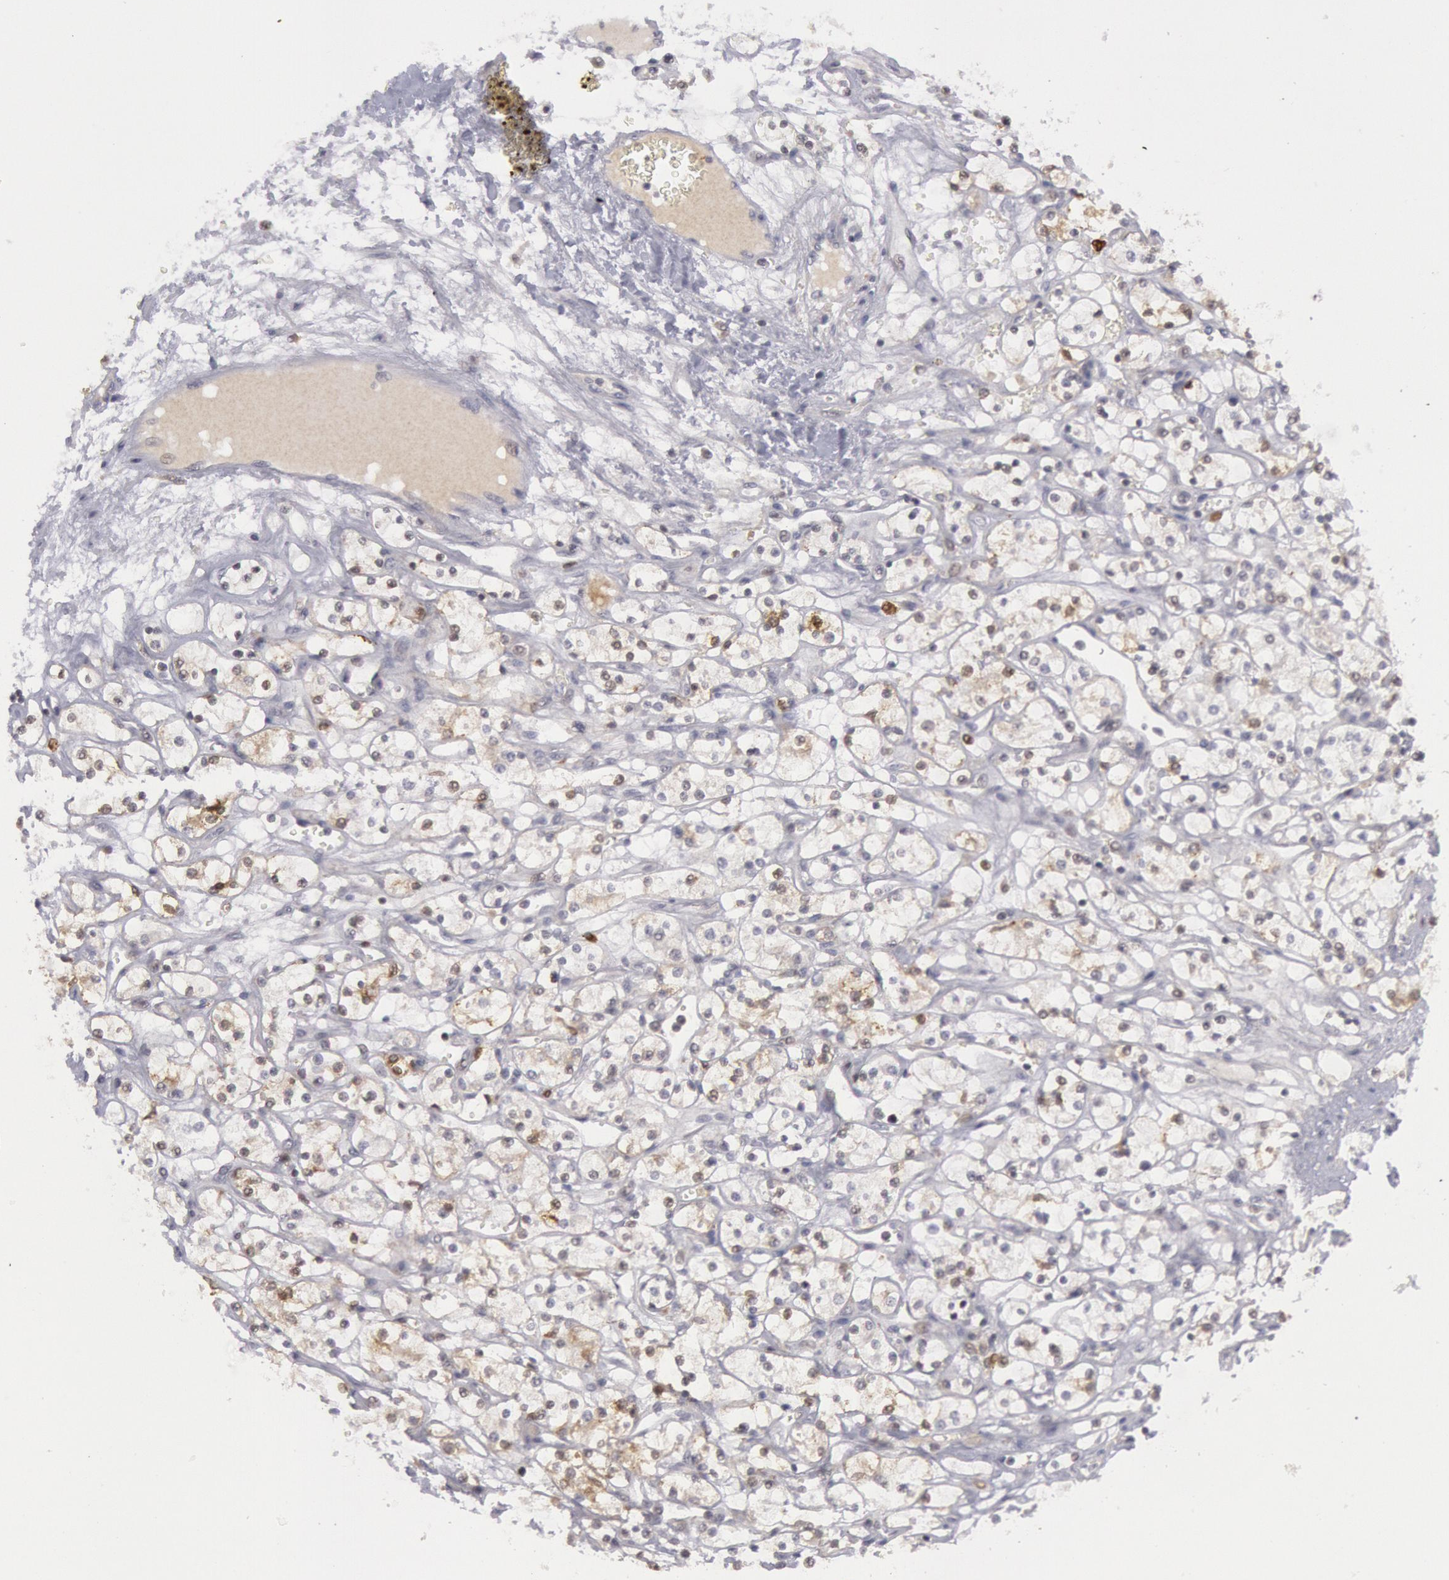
{"staining": {"intensity": "weak", "quantity": "<25%", "location": "cytoplasmic/membranous"}, "tissue": "renal cancer", "cell_type": "Tumor cells", "image_type": "cancer", "snomed": [{"axis": "morphology", "description": "Adenocarcinoma, NOS"}, {"axis": "topography", "description": "Kidney"}], "caption": "Tumor cells are negative for protein expression in human renal adenocarcinoma.", "gene": "PTGS2", "patient": {"sex": "male", "age": 61}}